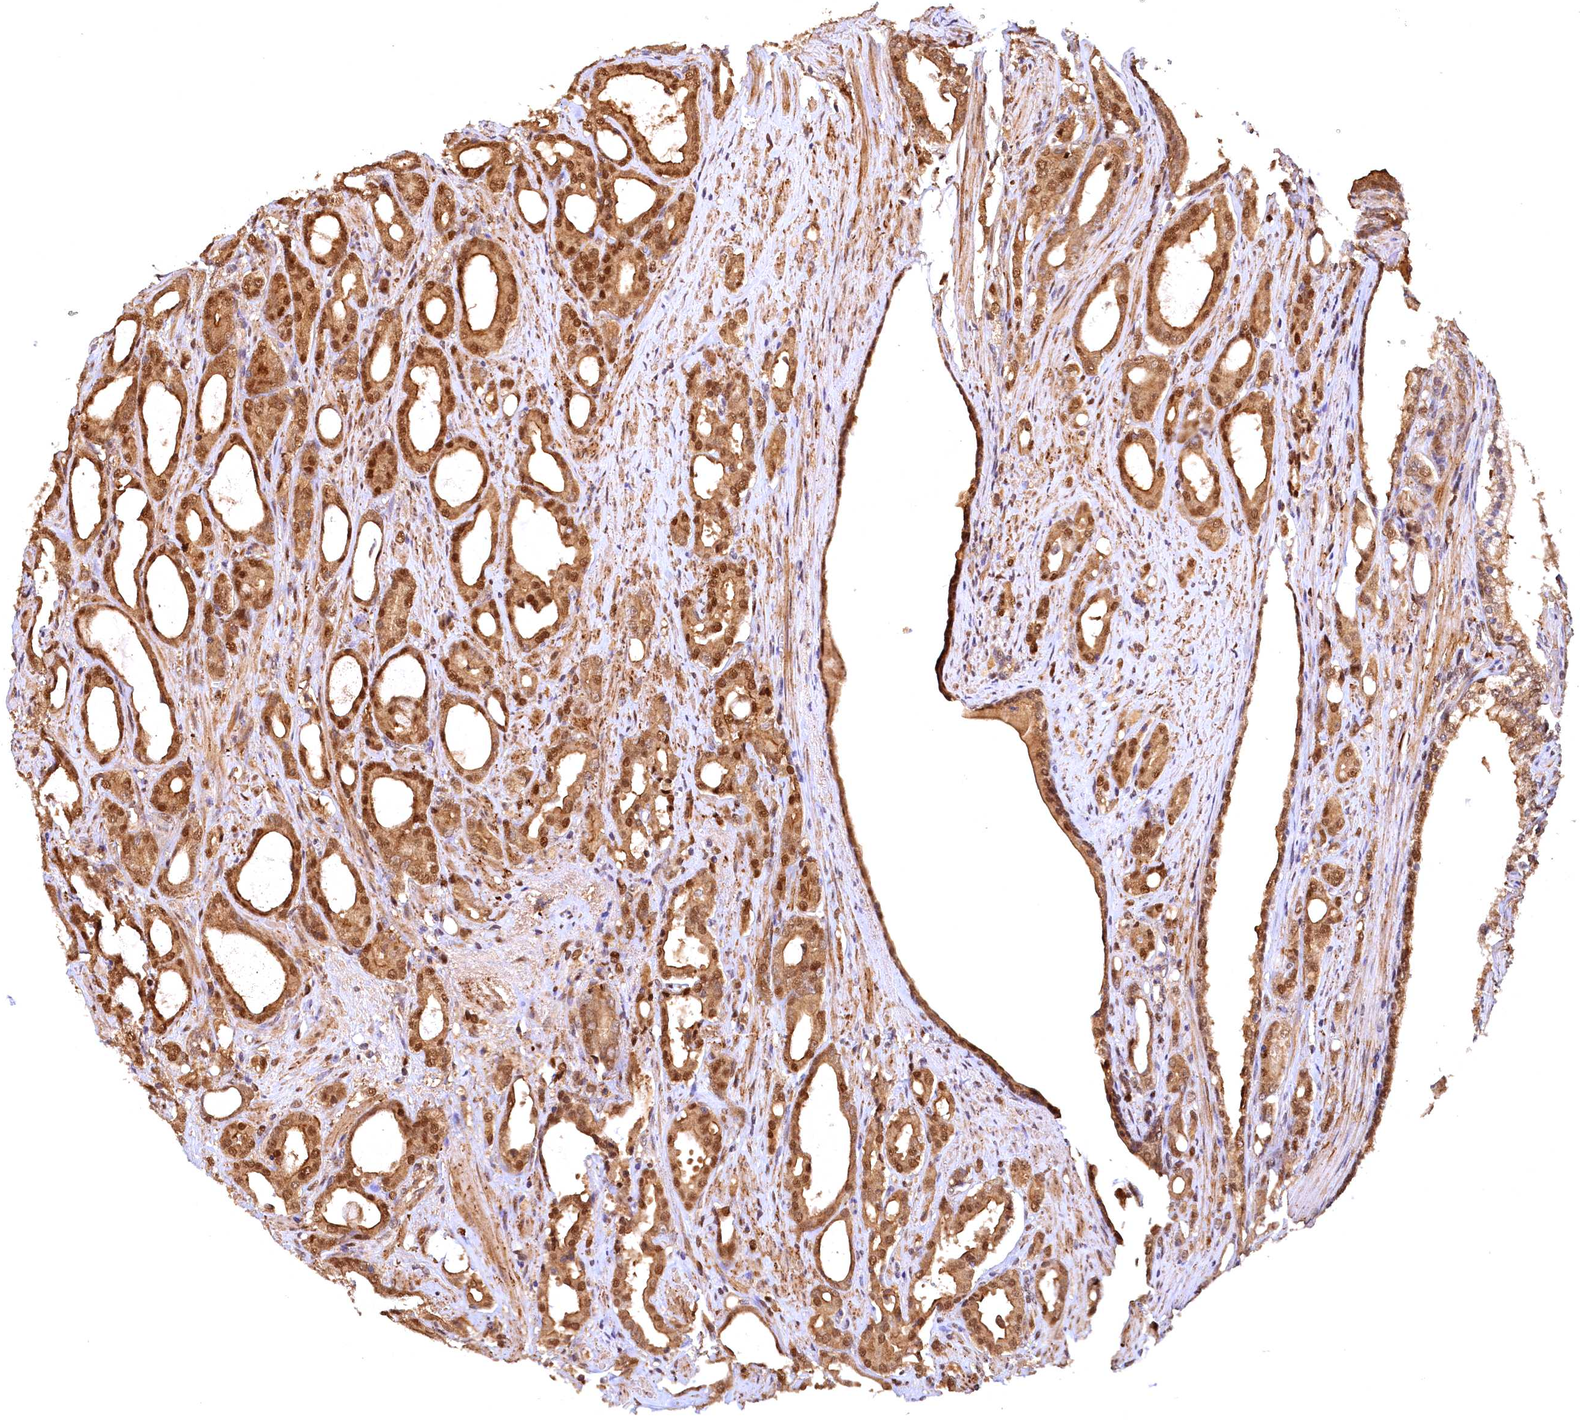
{"staining": {"intensity": "moderate", "quantity": ">75%", "location": "cytoplasmic/membranous,nuclear"}, "tissue": "prostate cancer", "cell_type": "Tumor cells", "image_type": "cancer", "snomed": [{"axis": "morphology", "description": "Adenocarcinoma, High grade"}, {"axis": "topography", "description": "Prostate"}], "caption": "A photomicrograph showing moderate cytoplasmic/membranous and nuclear staining in approximately >75% of tumor cells in prostate cancer, as visualized by brown immunohistochemical staining.", "gene": "UBL7", "patient": {"sex": "male", "age": 72}}